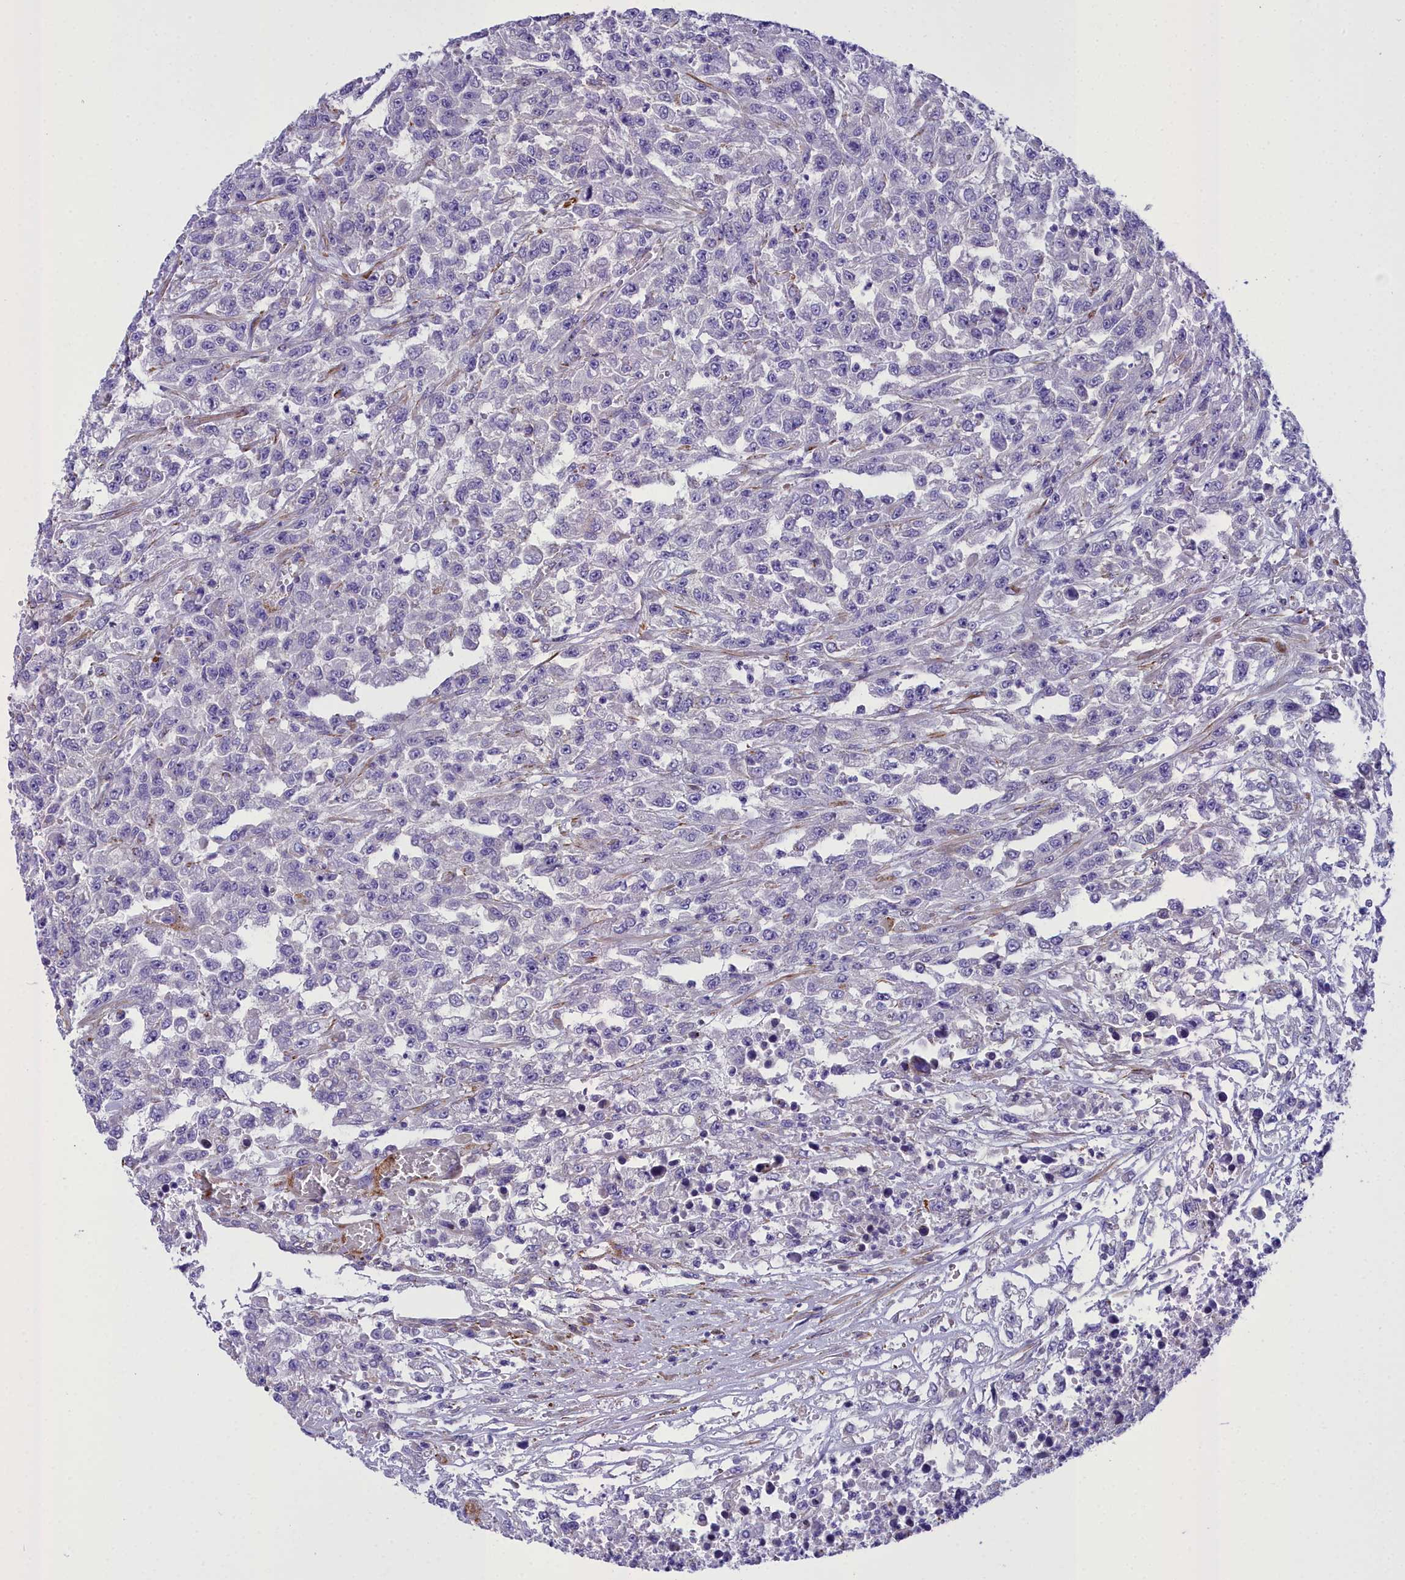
{"staining": {"intensity": "negative", "quantity": "none", "location": "none"}, "tissue": "urothelial cancer", "cell_type": "Tumor cells", "image_type": "cancer", "snomed": [{"axis": "morphology", "description": "Urothelial carcinoma, High grade"}, {"axis": "topography", "description": "Urinary bladder"}], "caption": "Micrograph shows no significant protein expression in tumor cells of urothelial cancer.", "gene": "GFRA1", "patient": {"sex": "male", "age": 46}}